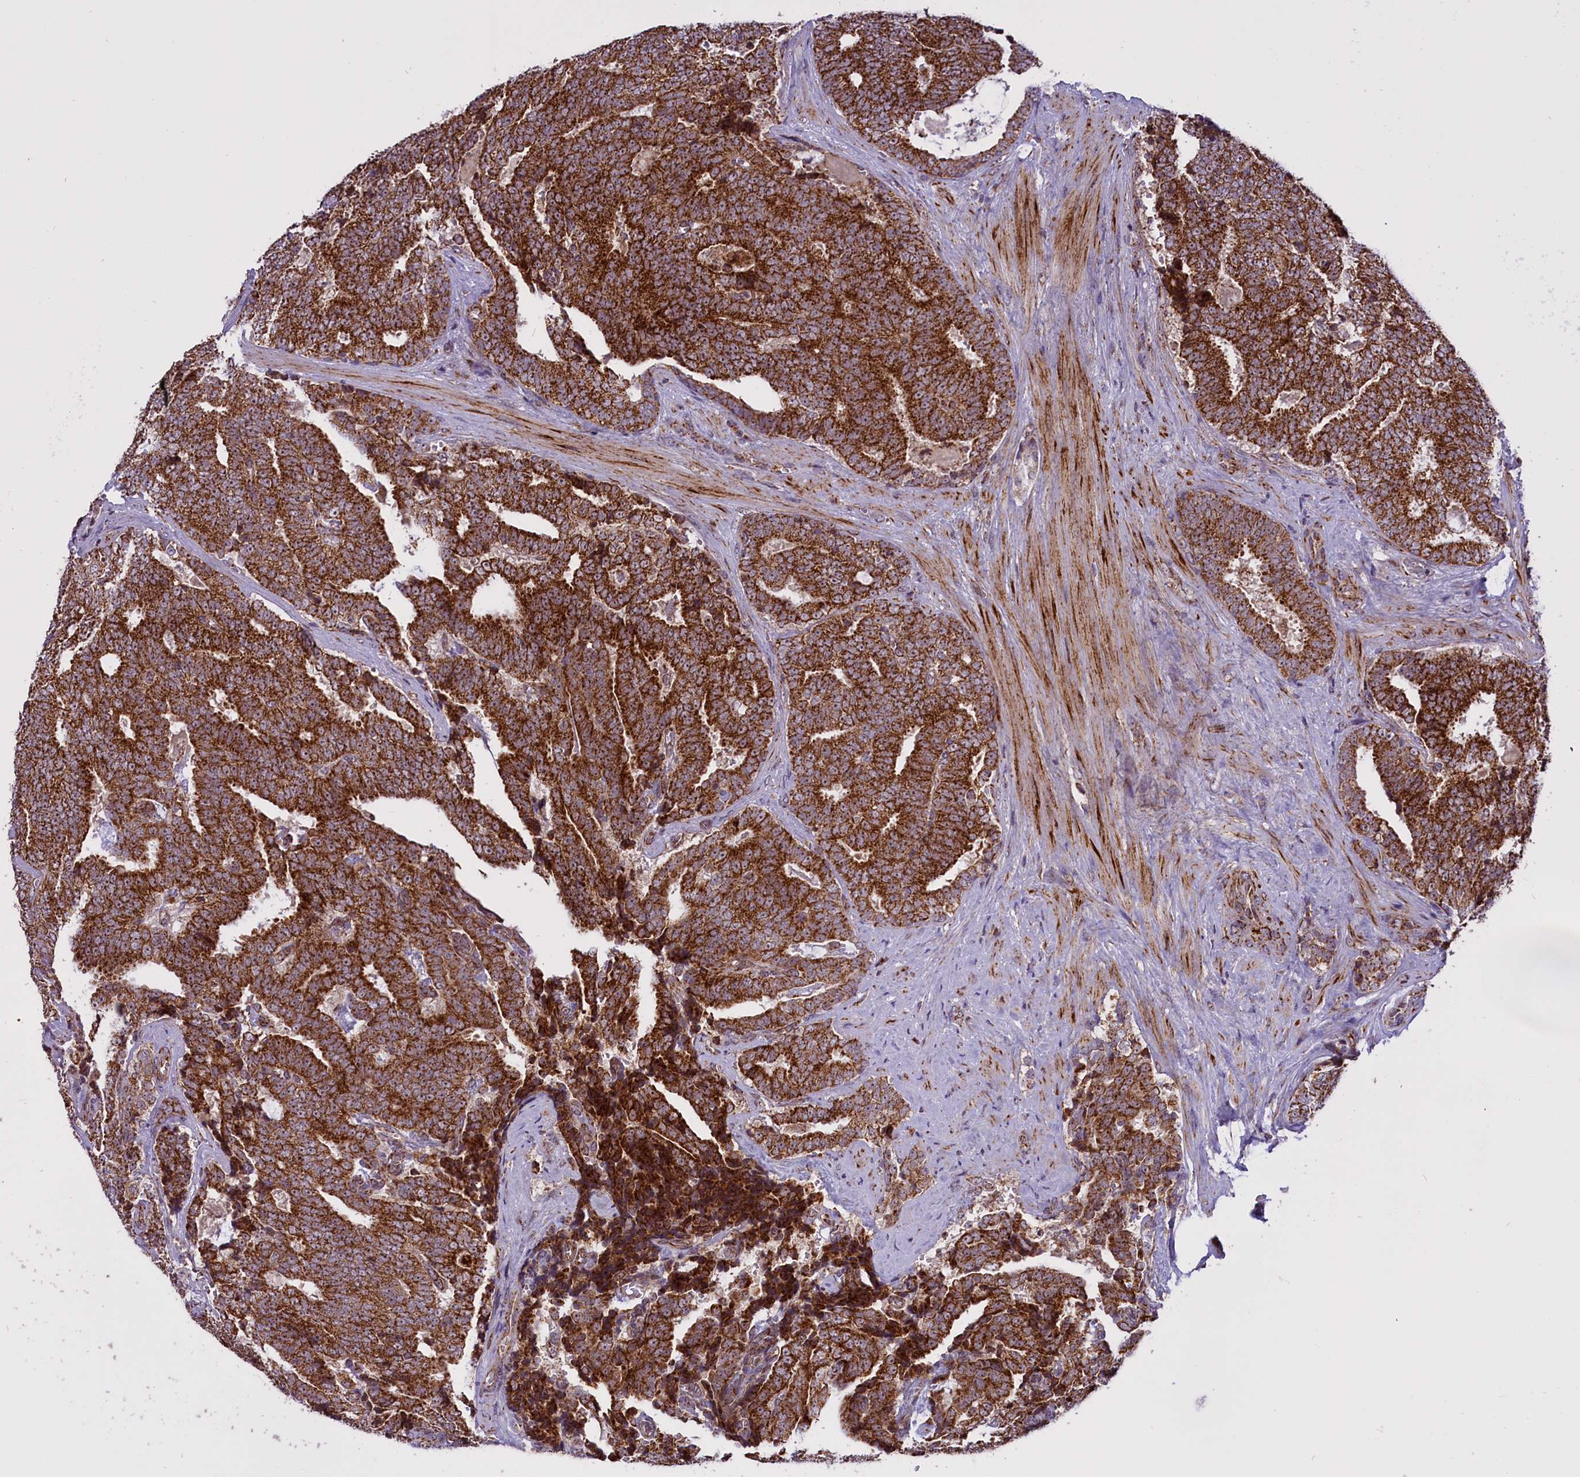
{"staining": {"intensity": "strong", "quantity": ">75%", "location": "cytoplasmic/membranous,nuclear"}, "tissue": "prostate cancer", "cell_type": "Tumor cells", "image_type": "cancer", "snomed": [{"axis": "morphology", "description": "Adenocarcinoma, High grade"}, {"axis": "topography", "description": "Prostate and seminal vesicle, NOS"}], "caption": "Immunohistochemical staining of prostate cancer displays strong cytoplasmic/membranous and nuclear protein expression in approximately >75% of tumor cells.", "gene": "NDUFS5", "patient": {"sex": "male", "age": 67}}